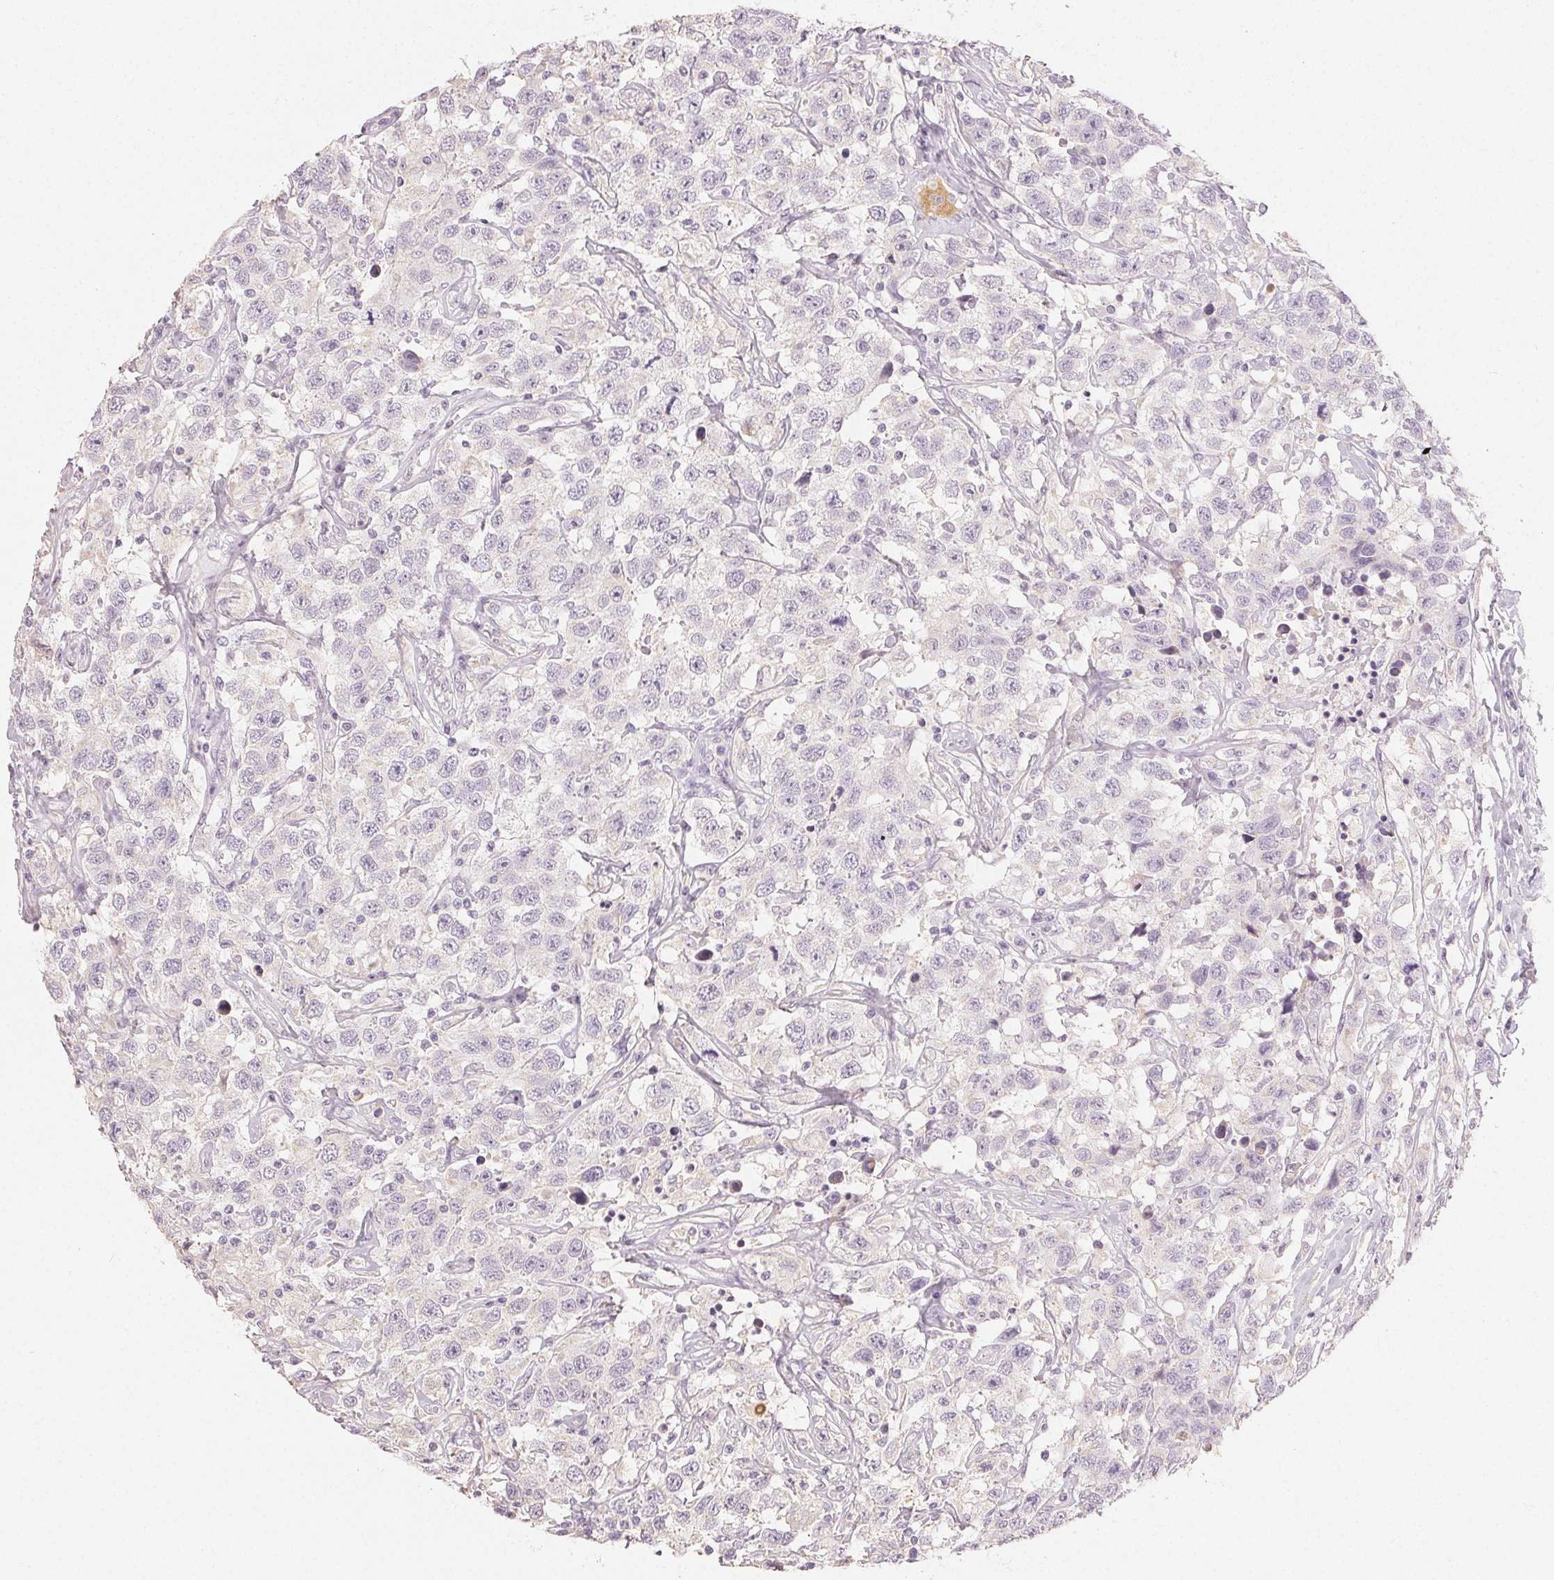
{"staining": {"intensity": "negative", "quantity": "none", "location": "none"}, "tissue": "testis cancer", "cell_type": "Tumor cells", "image_type": "cancer", "snomed": [{"axis": "morphology", "description": "Seminoma, NOS"}, {"axis": "topography", "description": "Testis"}], "caption": "Tumor cells show no significant staining in testis cancer (seminoma). (Brightfield microscopy of DAB (3,3'-diaminobenzidine) immunohistochemistry (IHC) at high magnification).", "gene": "LVRN", "patient": {"sex": "male", "age": 41}}